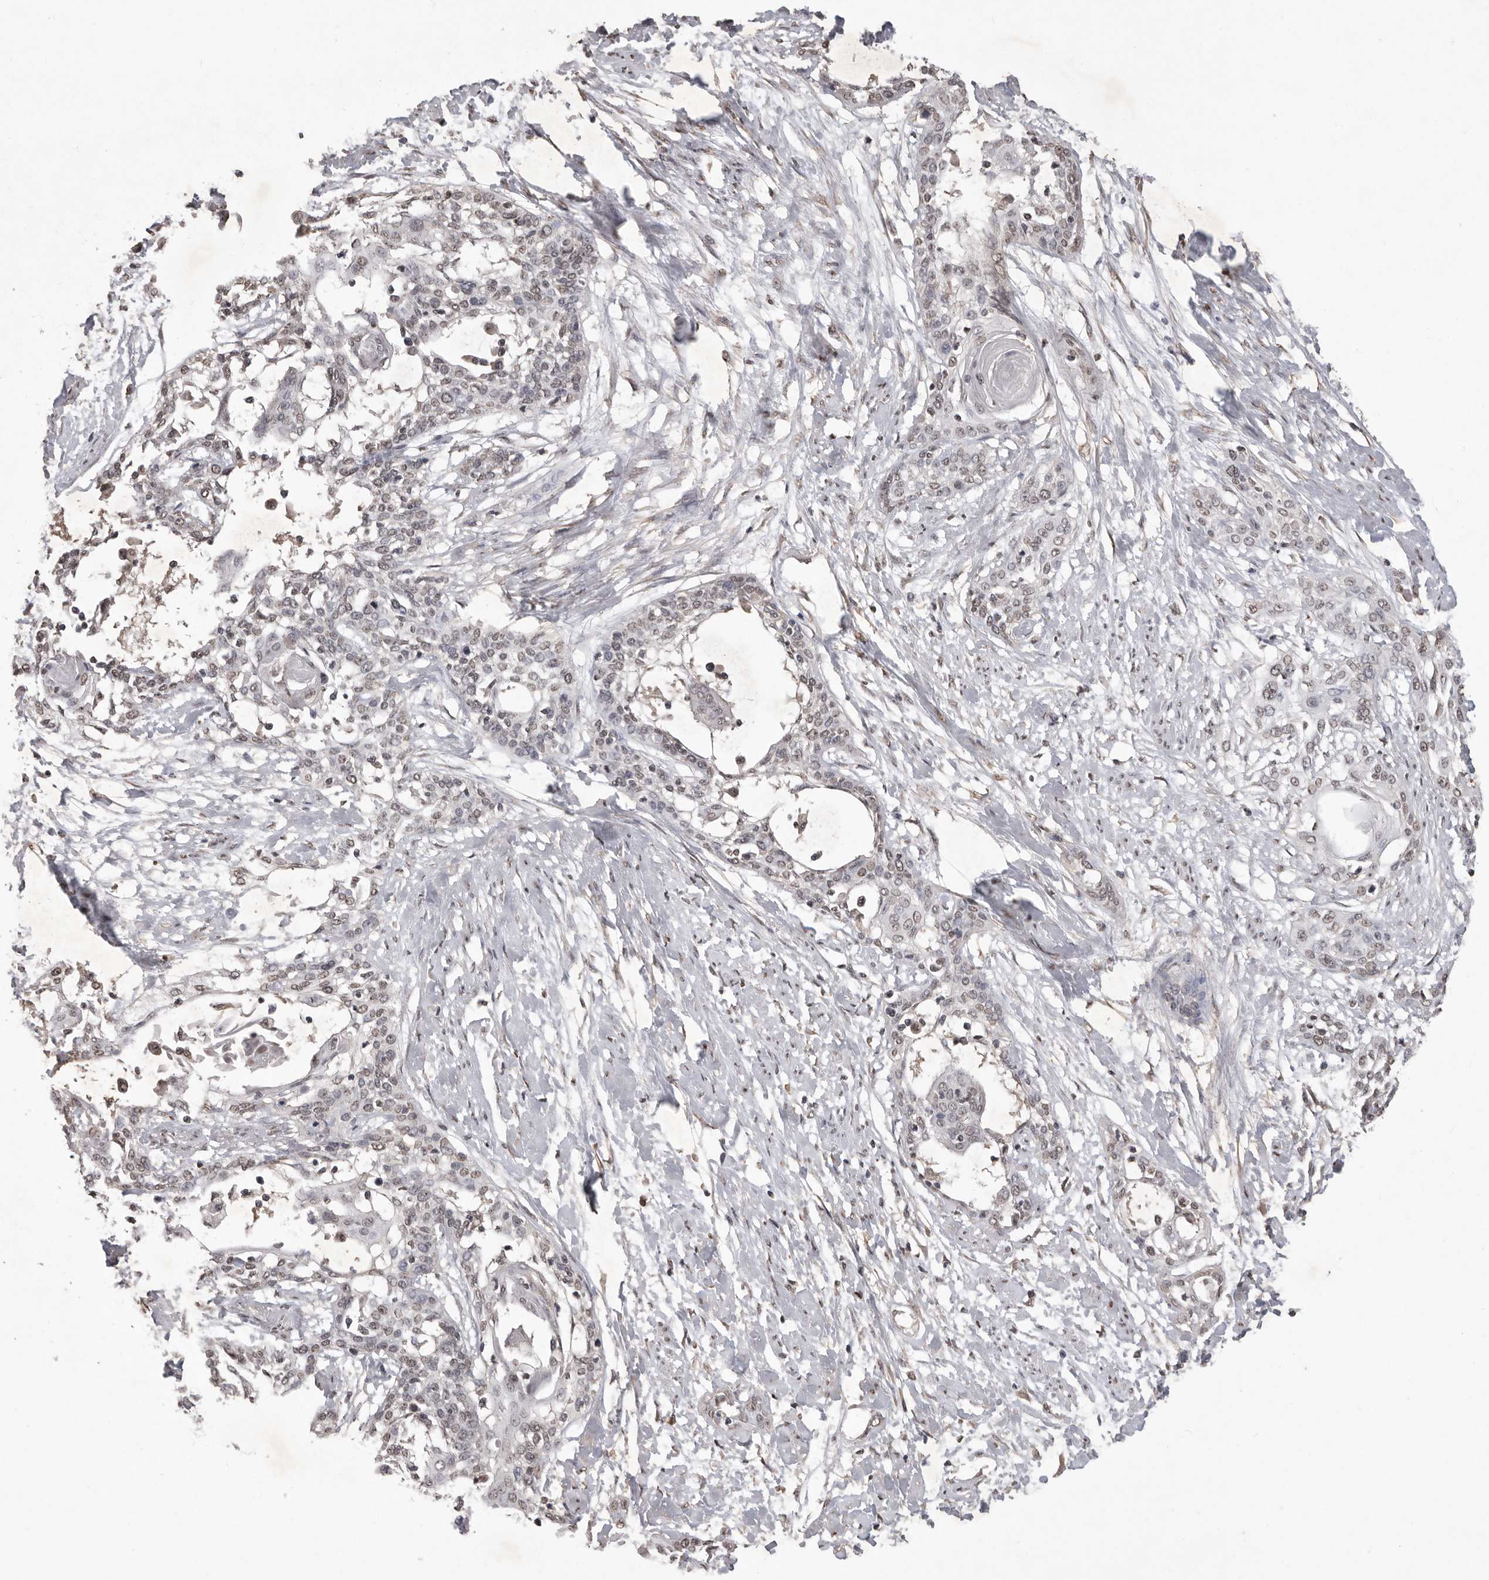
{"staining": {"intensity": "weak", "quantity": "<25%", "location": "nuclear"}, "tissue": "cervical cancer", "cell_type": "Tumor cells", "image_type": "cancer", "snomed": [{"axis": "morphology", "description": "Squamous cell carcinoma, NOS"}, {"axis": "topography", "description": "Cervix"}], "caption": "Tumor cells show no significant positivity in squamous cell carcinoma (cervical).", "gene": "WDR45", "patient": {"sex": "female", "age": 57}}